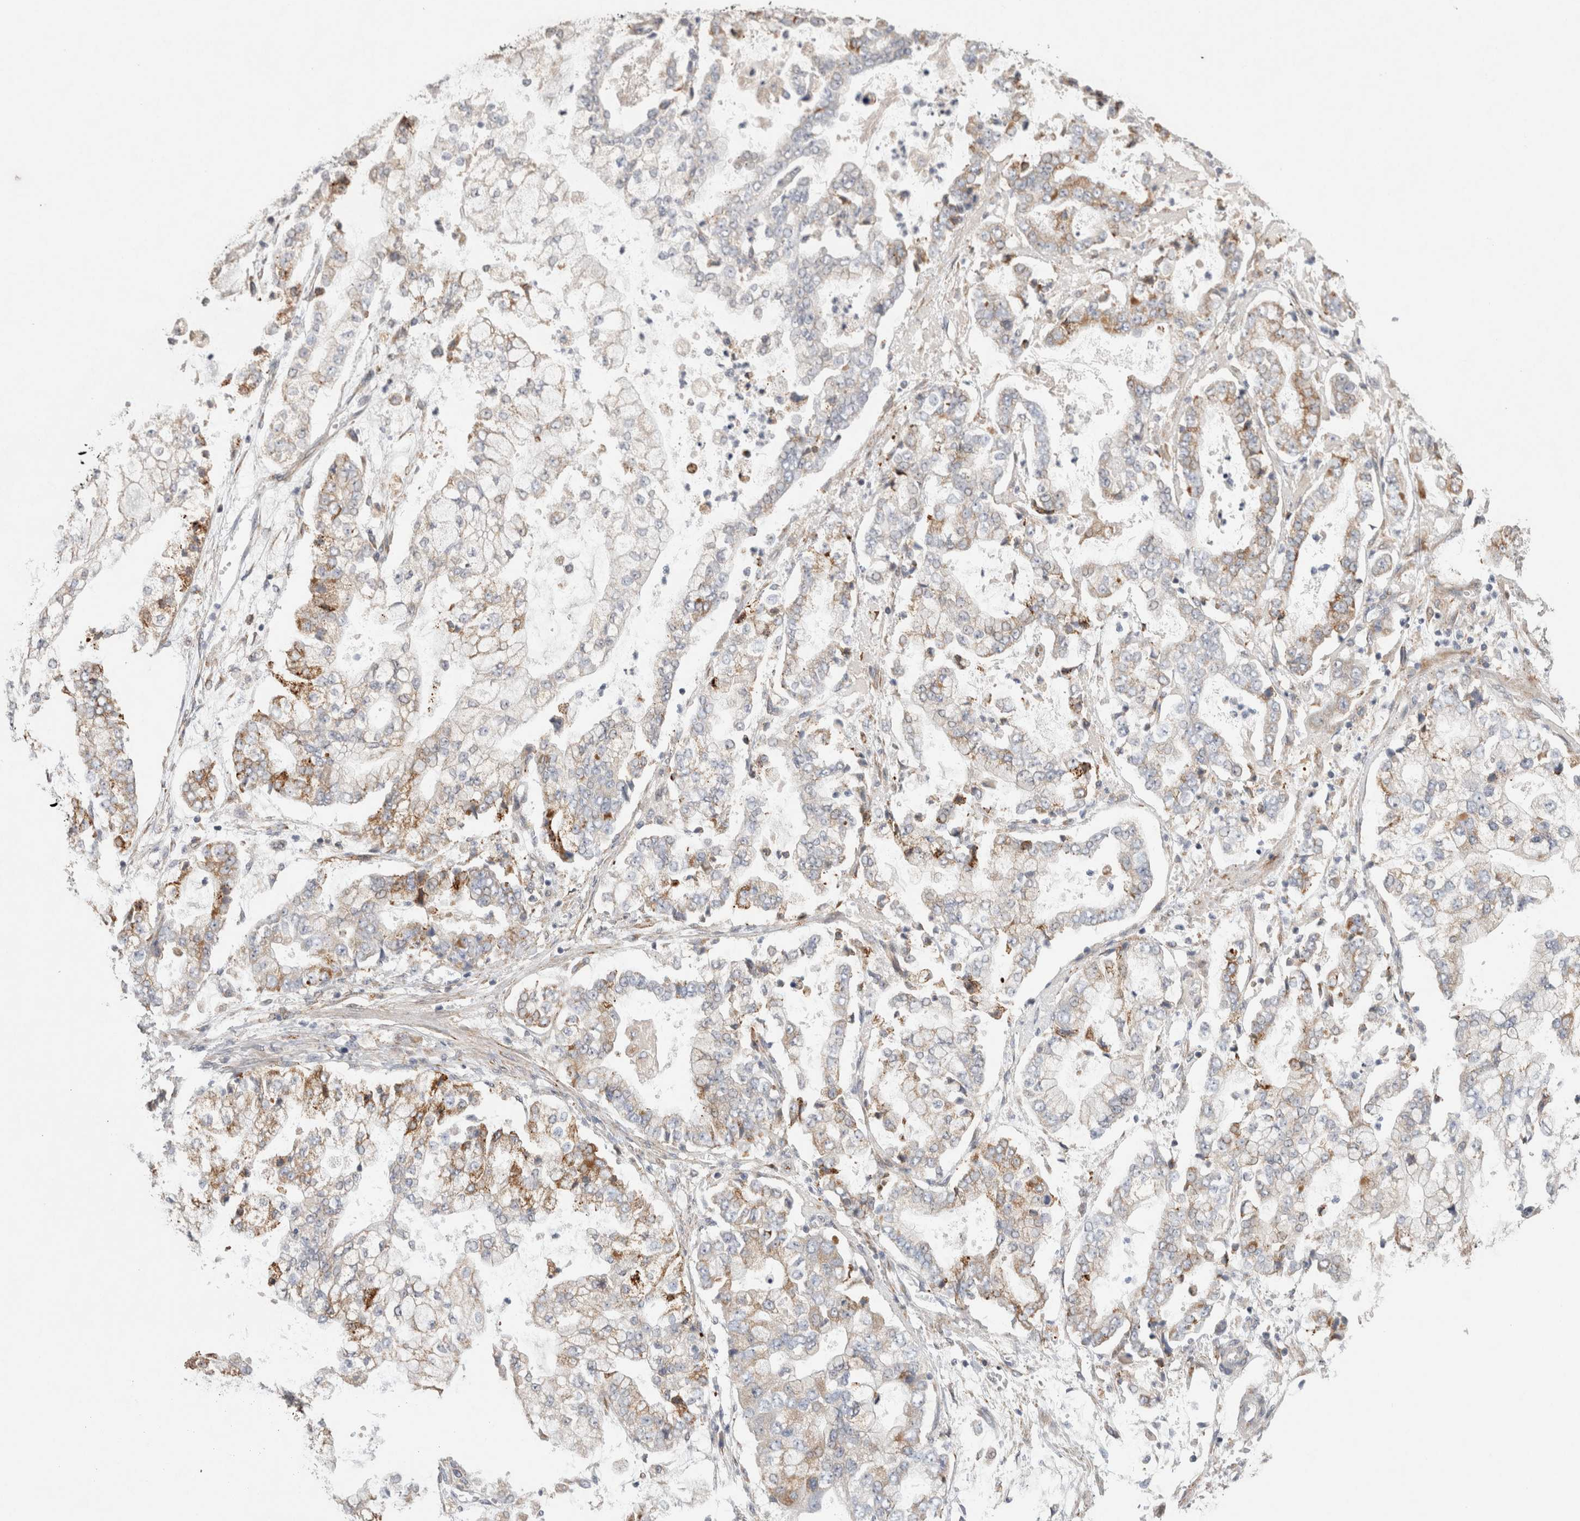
{"staining": {"intensity": "moderate", "quantity": "25%-75%", "location": "cytoplasmic/membranous"}, "tissue": "stomach cancer", "cell_type": "Tumor cells", "image_type": "cancer", "snomed": [{"axis": "morphology", "description": "Adenocarcinoma, NOS"}, {"axis": "topography", "description": "Stomach"}], "caption": "Human stomach cancer (adenocarcinoma) stained for a protein (brown) demonstrates moderate cytoplasmic/membranous positive staining in about 25%-75% of tumor cells.", "gene": "TRMT9B", "patient": {"sex": "male", "age": 76}}